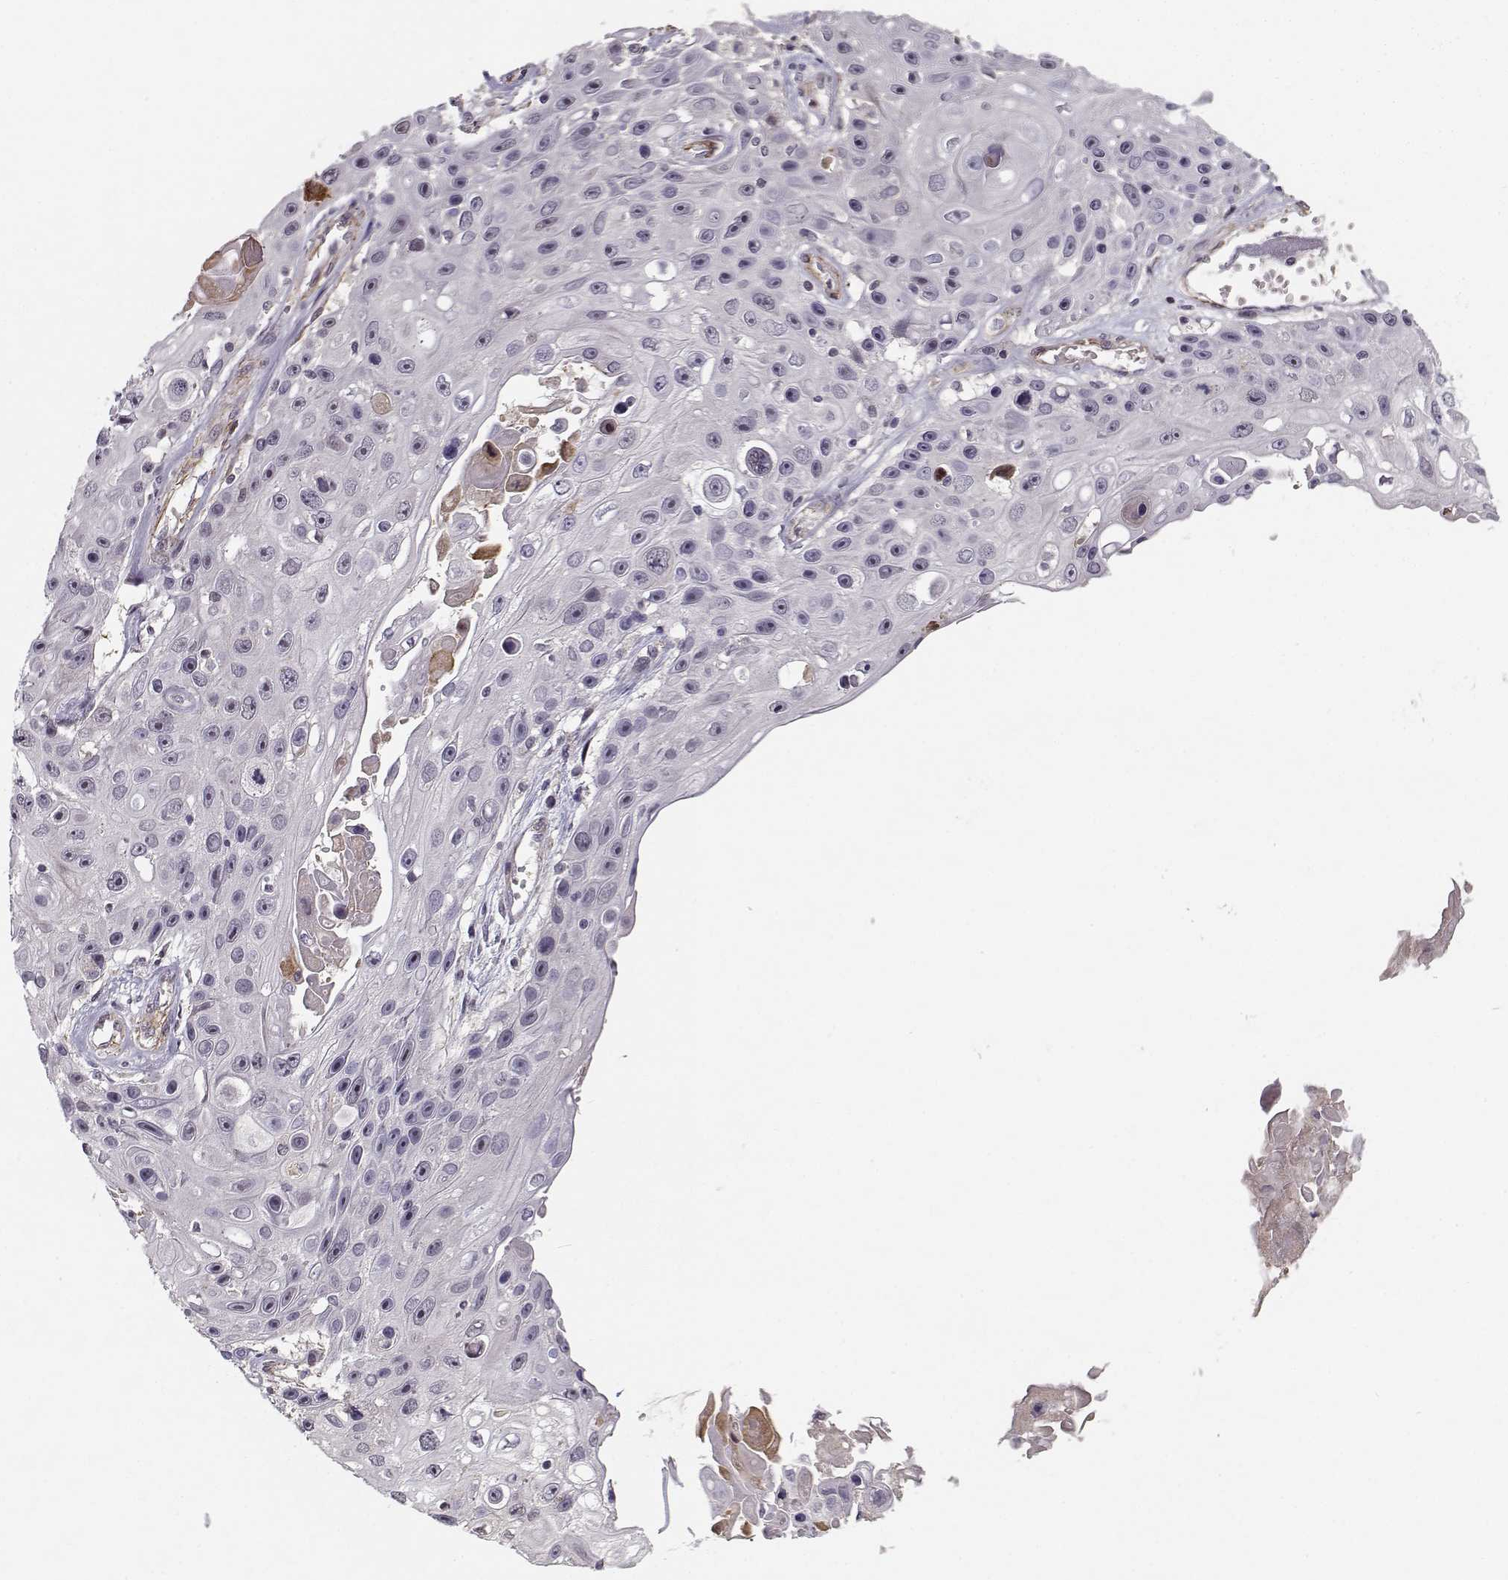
{"staining": {"intensity": "negative", "quantity": "none", "location": "none"}, "tissue": "skin cancer", "cell_type": "Tumor cells", "image_type": "cancer", "snomed": [{"axis": "morphology", "description": "Squamous cell carcinoma, NOS"}, {"axis": "topography", "description": "Skin"}], "caption": "DAB (3,3'-diaminobenzidine) immunohistochemical staining of skin cancer (squamous cell carcinoma) exhibits no significant positivity in tumor cells. (Stains: DAB (3,3'-diaminobenzidine) IHC with hematoxylin counter stain, Microscopy: brightfield microscopy at high magnification).", "gene": "RGS9BP", "patient": {"sex": "male", "age": 82}}